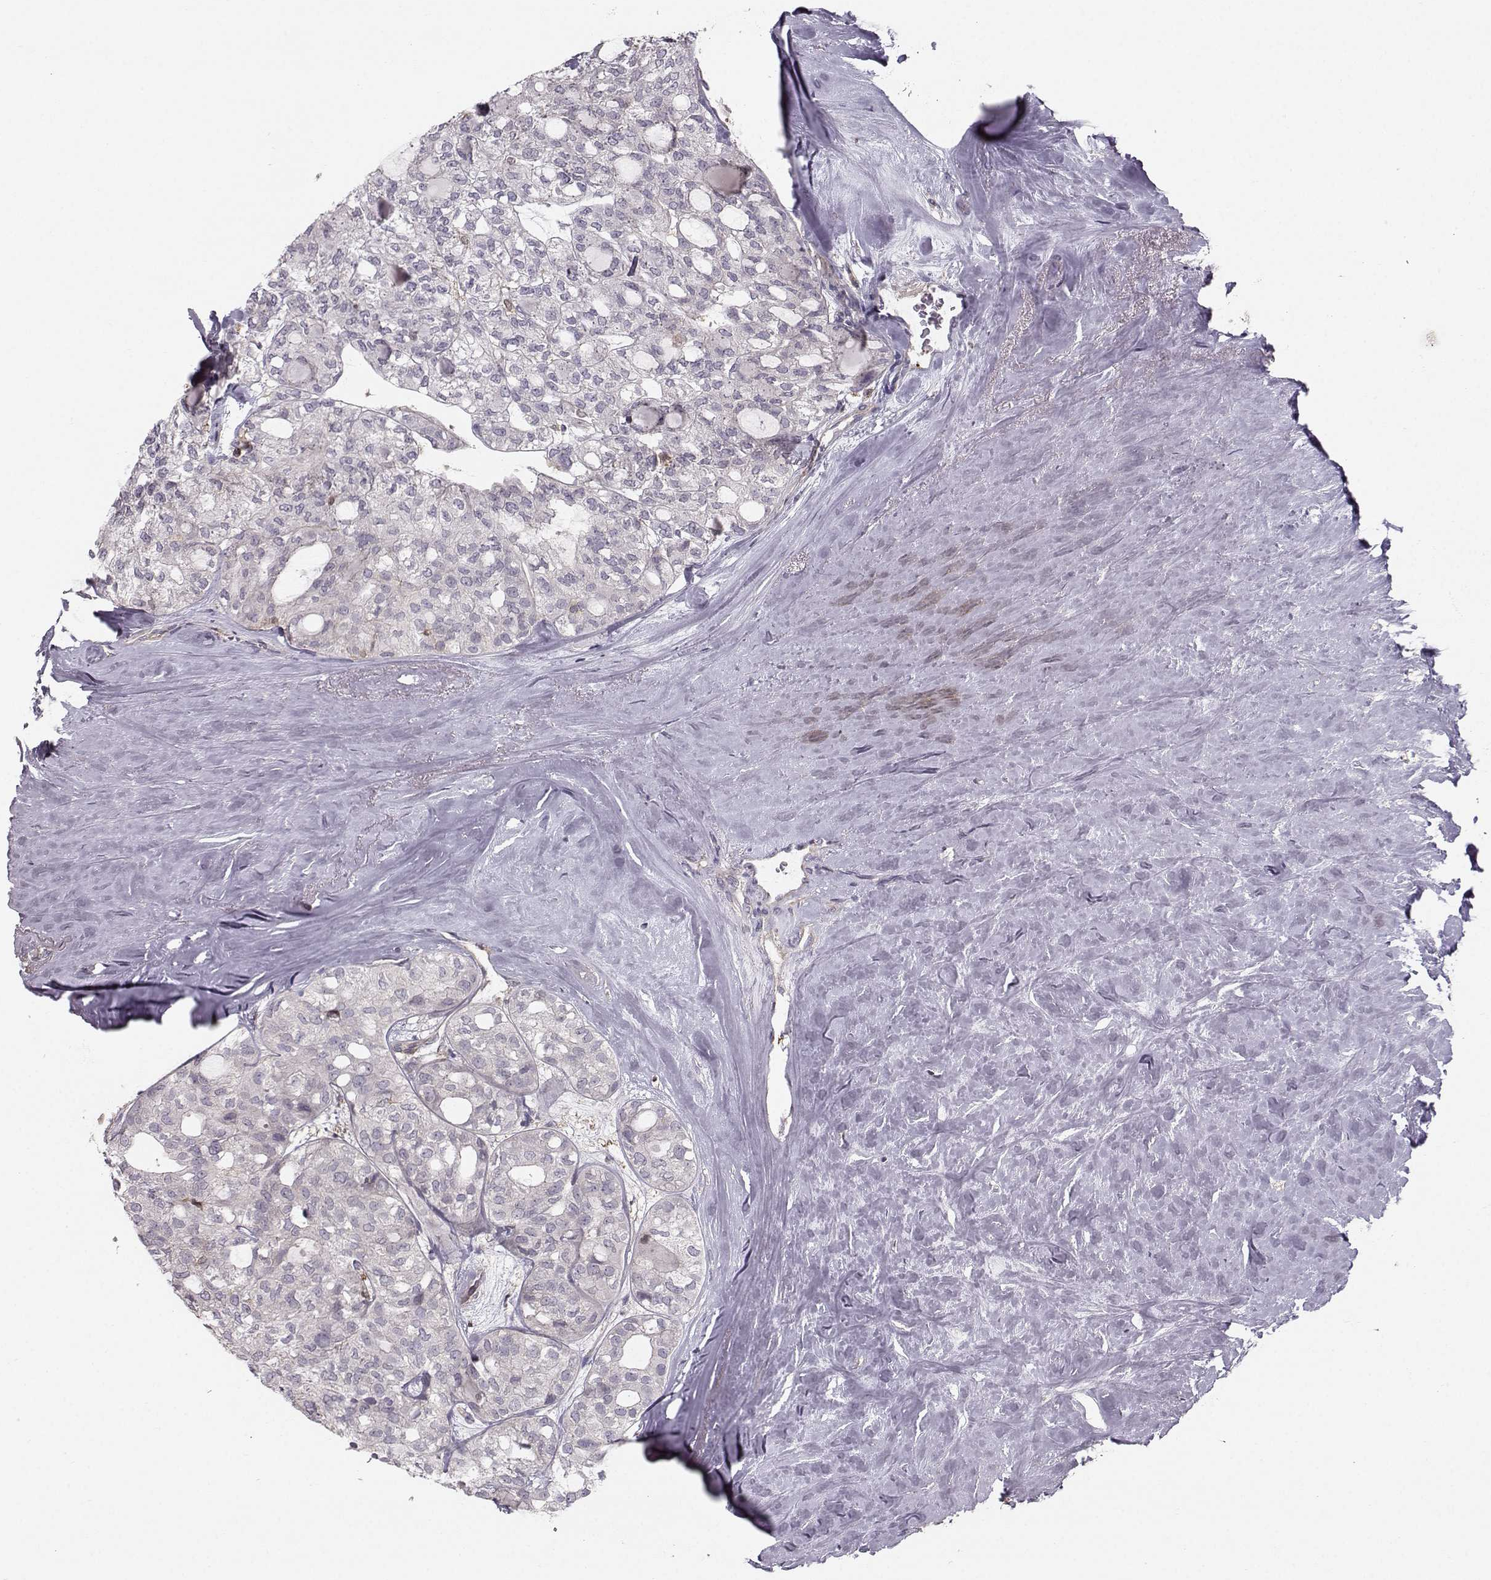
{"staining": {"intensity": "negative", "quantity": "none", "location": "none"}, "tissue": "thyroid cancer", "cell_type": "Tumor cells", "image_type": "cancer", "snomed": [{"axis": "morphology", "description": "Follicular adenoma carcinoma, NOS"}, {"axis": "topography", "description": "Thyroid gland"}], "caption": "A high-resolution micrograph shows immunohistochemistry staining of thyroid cancer (follicular adenoma carcinoma), which demonstrates no significant positivity in tumor cells. The staining was performed using DAB (3,3'-diaminobenzidine) to visualize the protein expression in brown, while the nuclei were stained in blue with hematoxylin (Magnification: 20x).", "gene": "ASB16", "patient": {"sex": "male", "age": 75}}